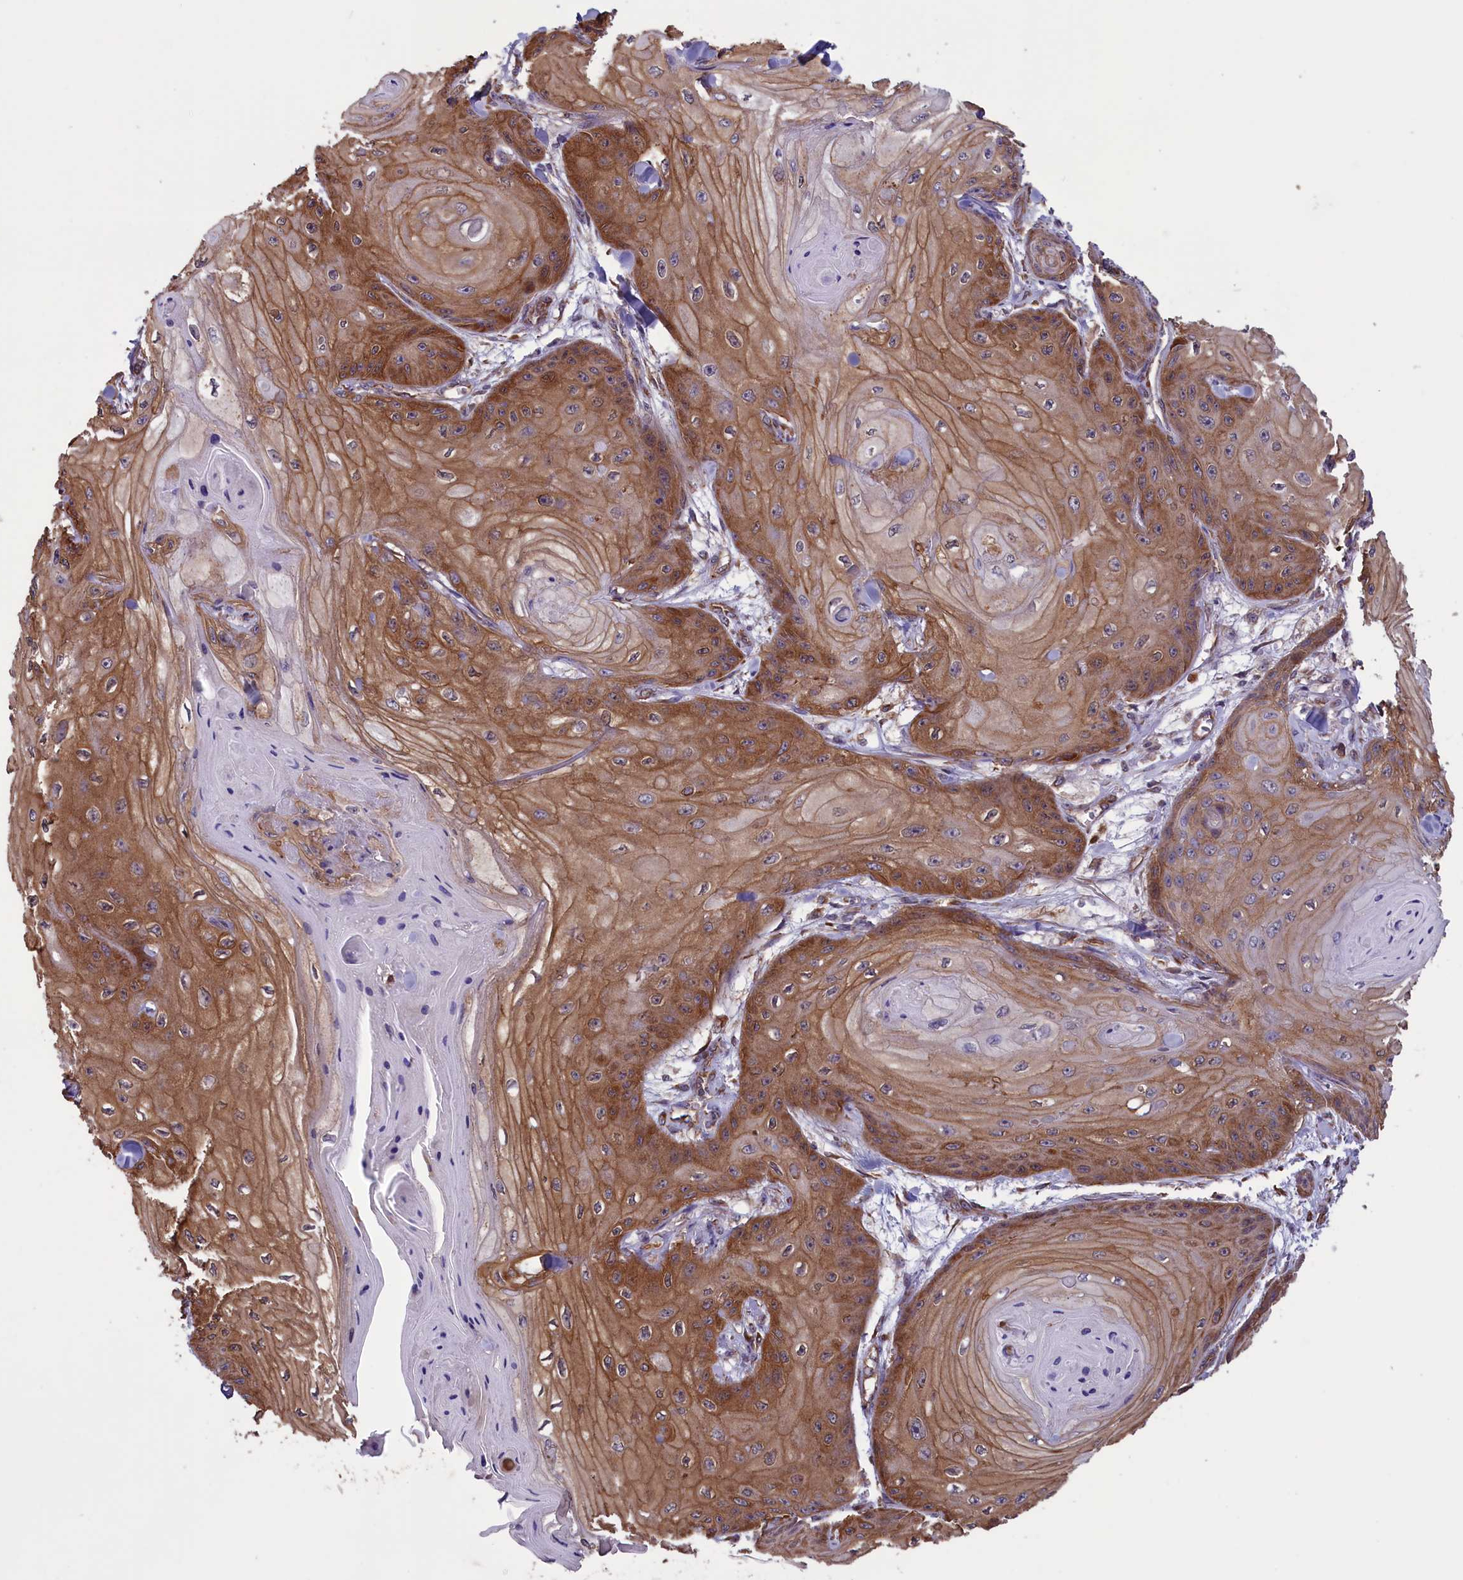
{"staining": {"intensity": "moderate", "quantity": ">75%", "location": "cytoplasmic/membranous"}, "tissue": "skin cancer", "cell_type": "Tumor cells", "image_type": "cancer", "snomed": [{"axis": "morphology", "description": "Squamous cell carcinoma, NOS"}, {"axis": "topography", "description": "Skin"}], "caption": "Protein expression analysis of skin cancer exhibits moderate cytoplasmic/membranous staining in approximately >75% of tumor cells. Nuclei are stained in blue.", "gene": "DAPK3", "patient": {"sex": "male", "age": 74}}